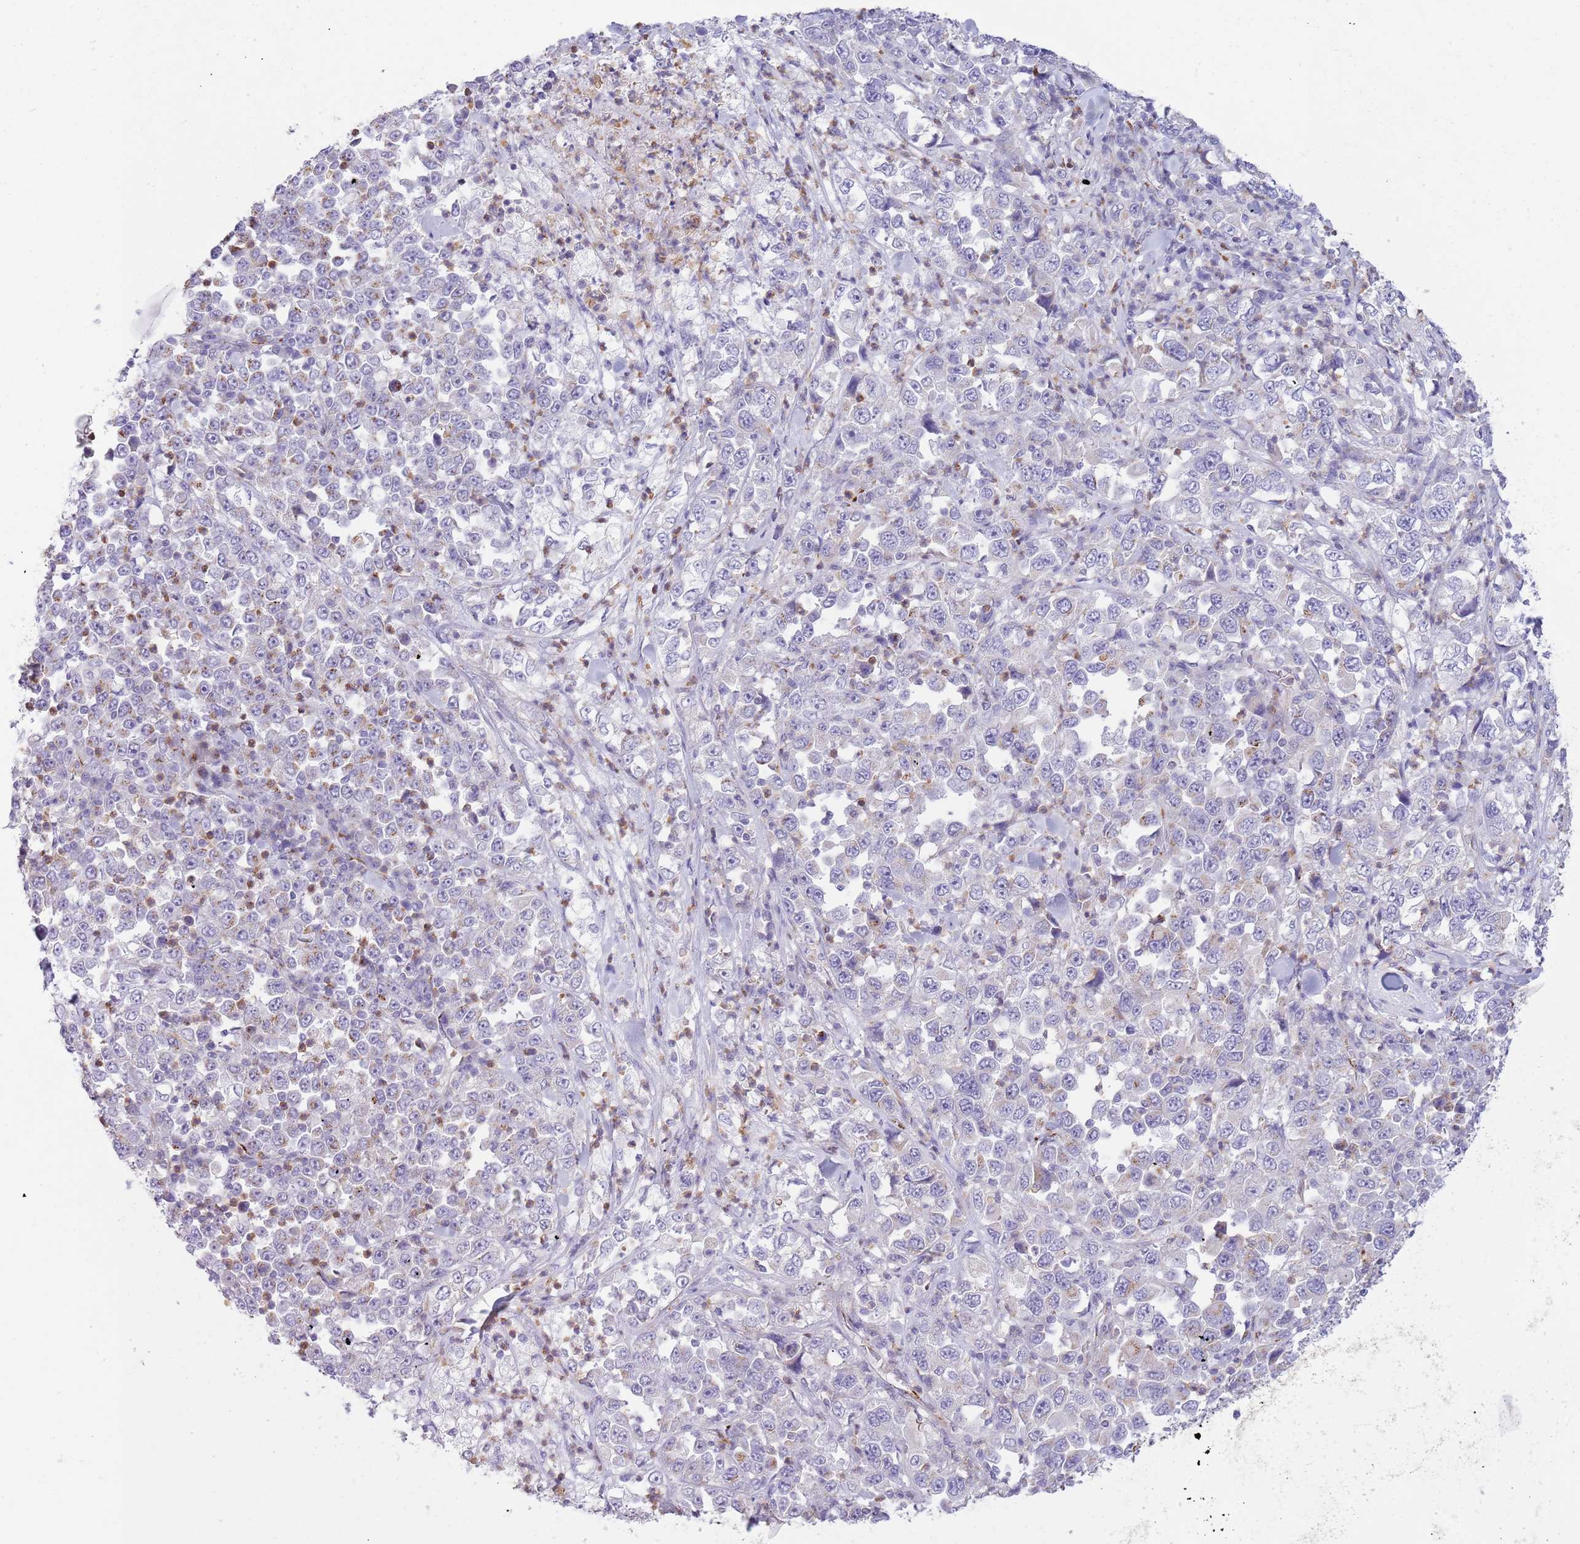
{"staining": {"intensity": "negative", "quantity": "none", "location": "none"}, "tissue": "stomach cancer", "cell_type": "Tumor cells", "image_type": "cancer", "snomed": [{"axis": "morphology", "description": "Normal tissue, NOS"}, {"axis": "morphology", "description": "Adenocarcinoma, NOS"}, {"axis": "topography", "description": "Stomach, upper"}, {"axis": "topography", "description": "Stomach"}], "caption": "The image reveals no significant staining in tumor cells of stomach adenocarcinoma. (Immunohistochemistry (ihc), brightfield microscopy, high magnification).", "gene": "C20orf96", "patient": {"sex": "male", "age": 59}}